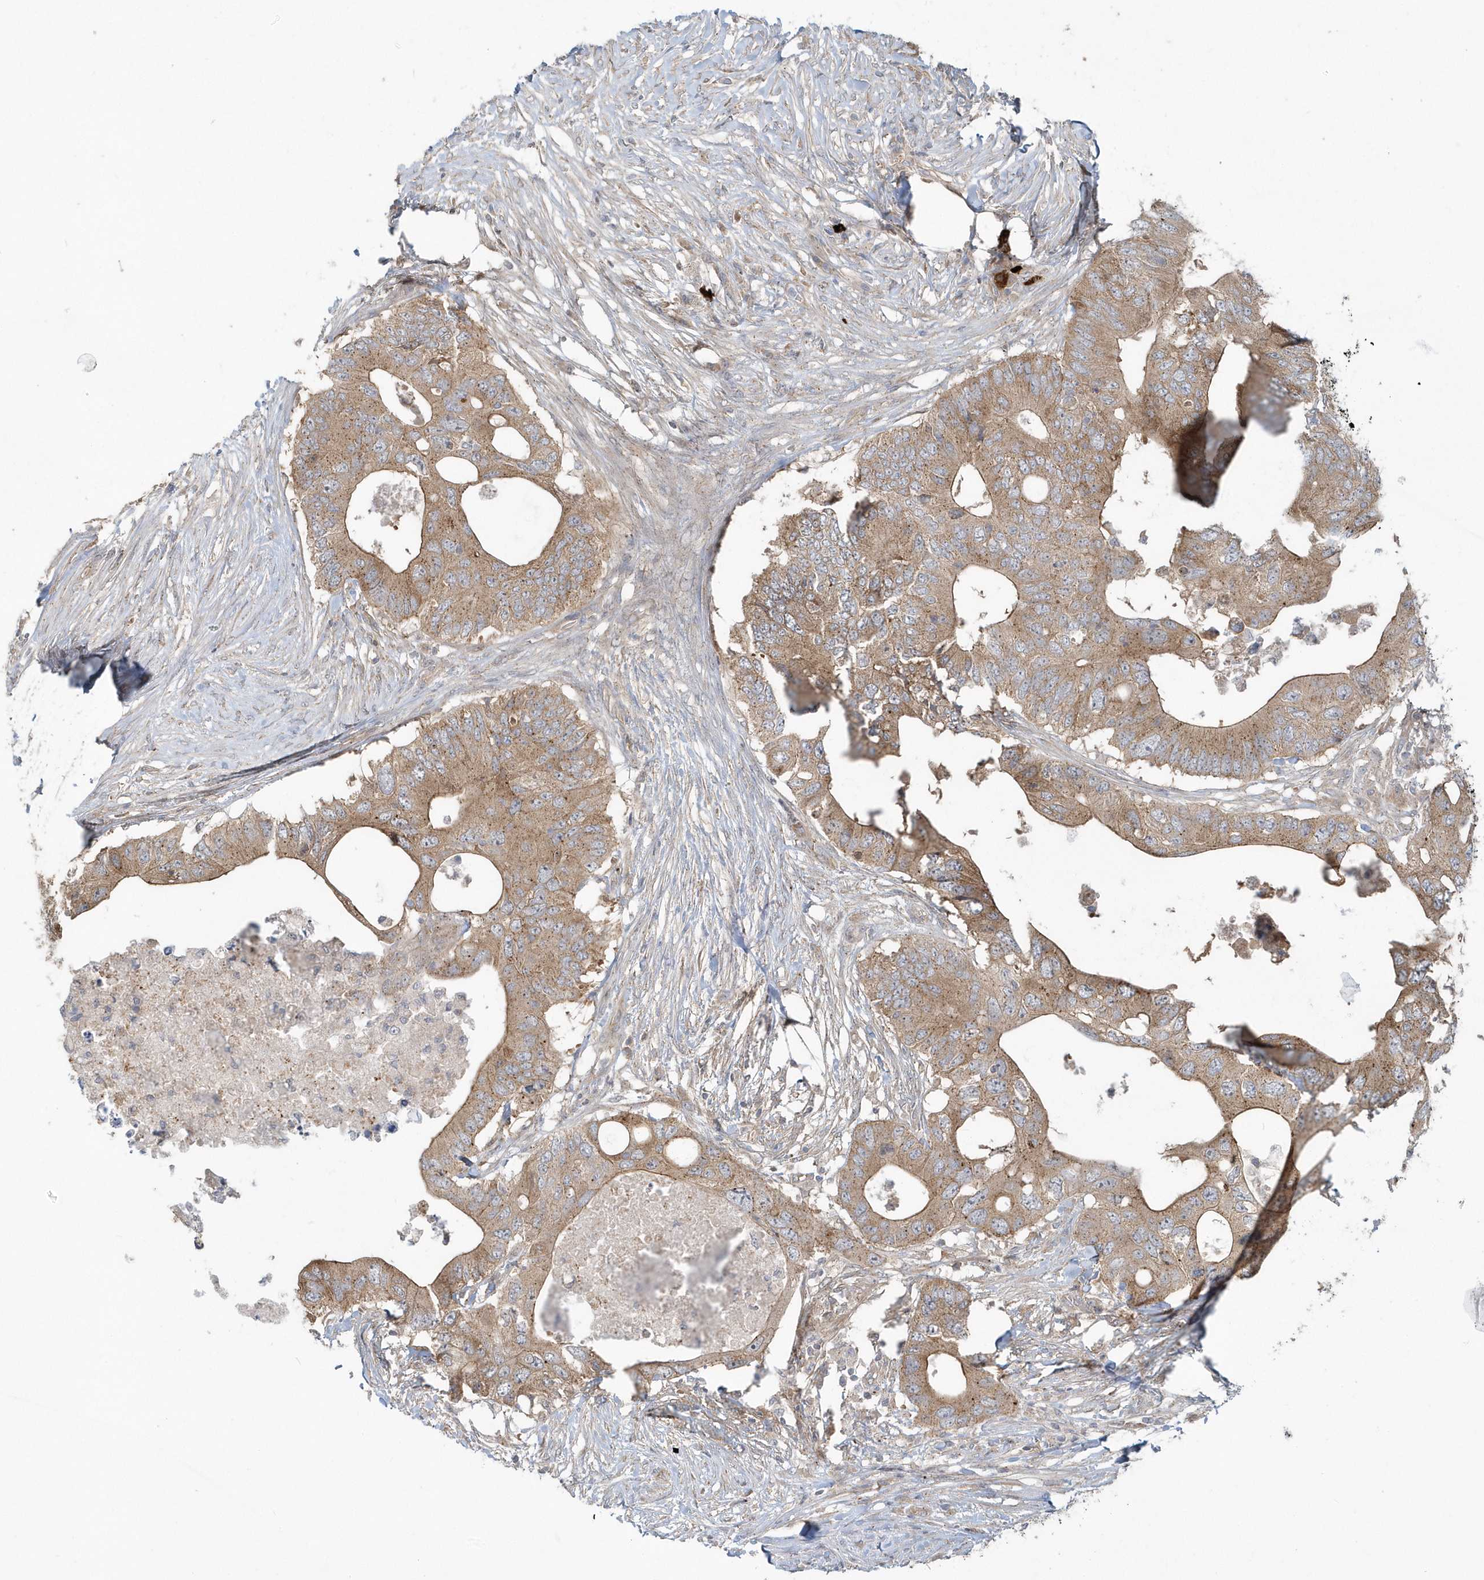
{"staining": {"intensity": "moderate", "quantity": ">75%", "location": "cytoplasmic/membranous"}, "tissue": "colorectal cancer", "cell_type": "Tumor cells", "image_type": "cancer", "snomed": [{"axis": "morphology", "description": "Adenocarcinoma, NOS"}, {"axis": "topography", "description": "Colon"}], "caption": "Immunohistochemical staining of human colorectal adenocarcinoma reveals medium levels of moderate cytoplasmic/membranous protein positivity in about >75% of tumor cells. Nuclei are stained in blue.", "gene": "STIM2", "patient": {"sex": "male", "age": 71}}